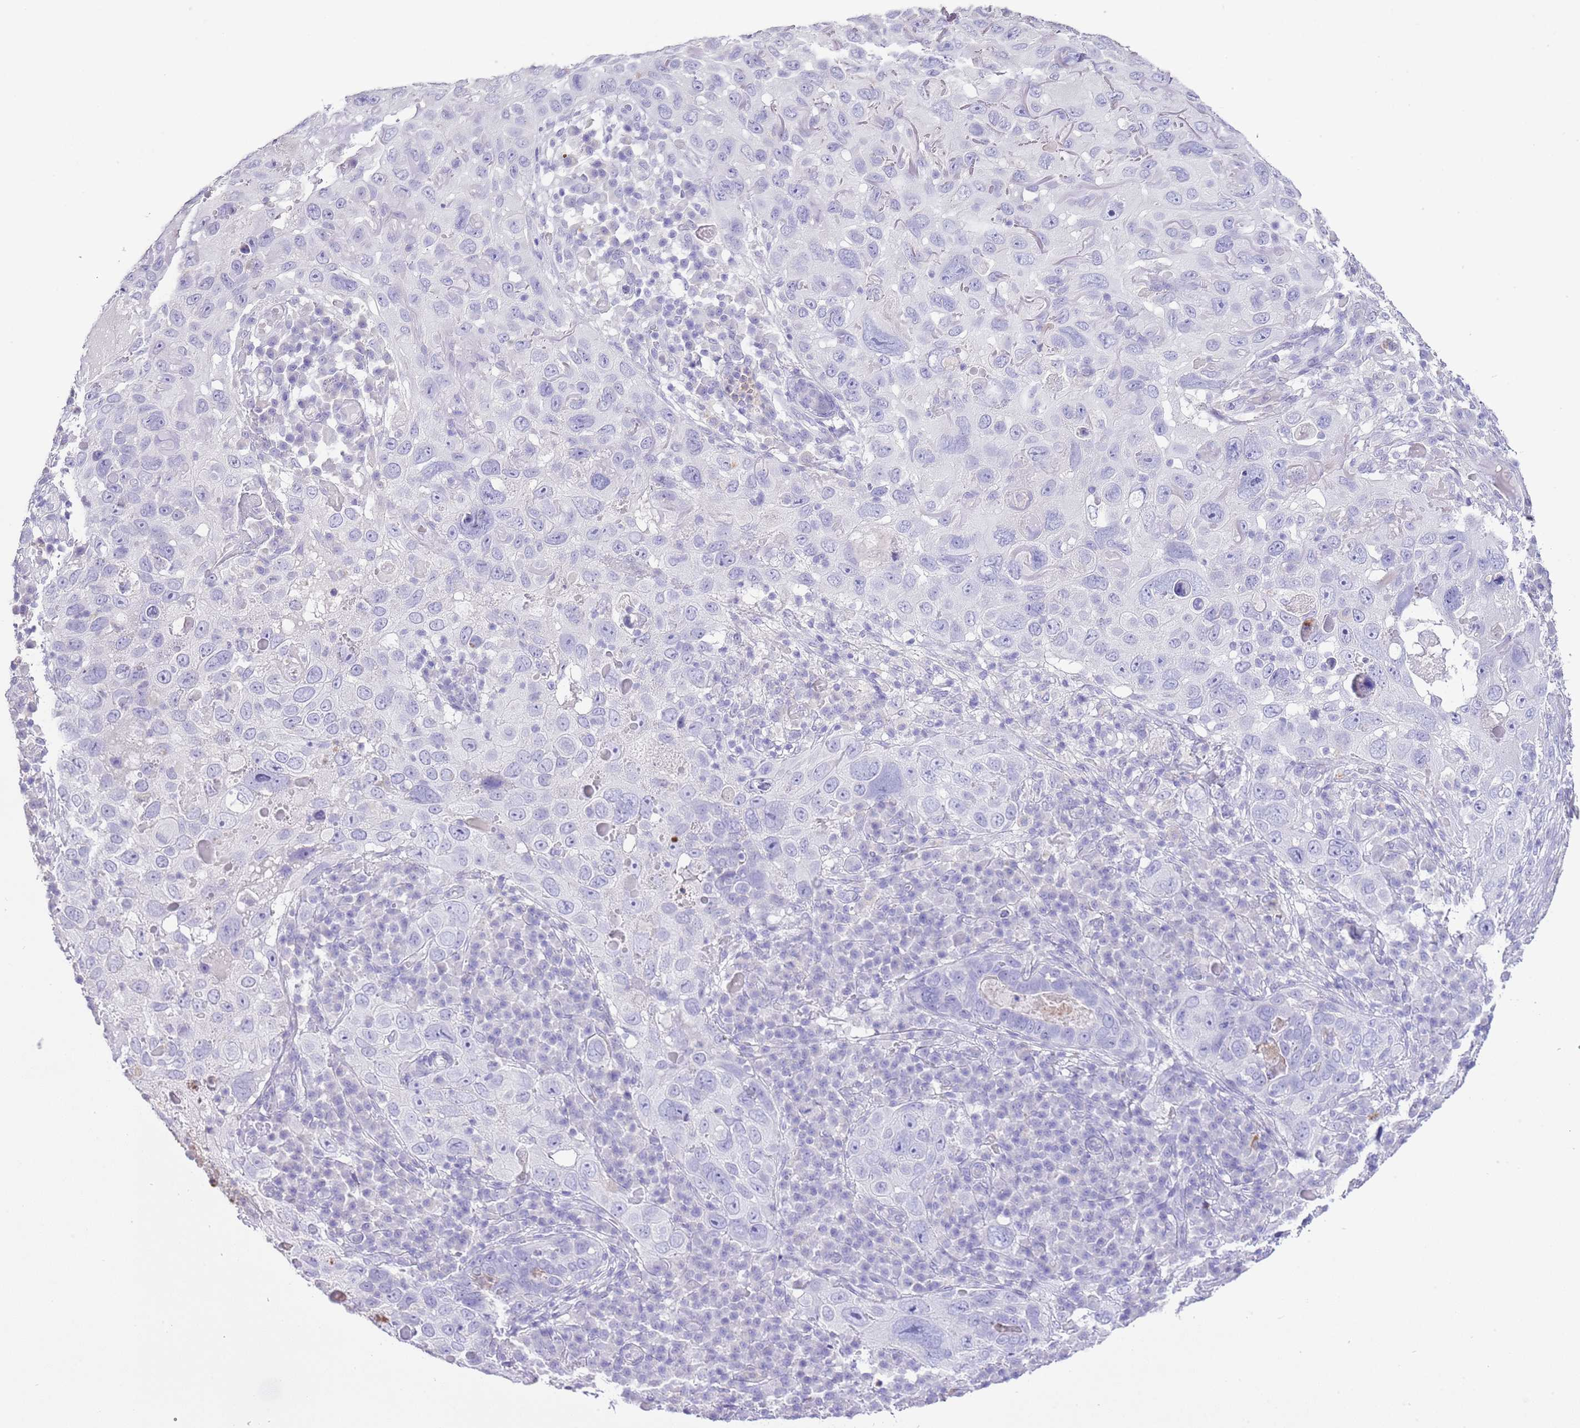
{"staining": {"intensity": "negative", "quantity": "none", "location": "none"}, "tissue": "skin cancer", "cell_type": "Tumor cells", "image_type": "cancer", "snomed": [{"axis": "morphology", "description": "Squamous cell carcinoma in situ, NOS"}, {"axis": "morphology", "description": "Squamous cell carcinoma, NOS"}, {"axis": "topography", "description": "Skin"}], "caption": "High power microscopy photomicrograph of an IHC histopathology image of skin cancer, revealing no significant positivity in tumor cells.", "gene": "OR2Z1", "patient": {"sex": "male", "age": 93}}